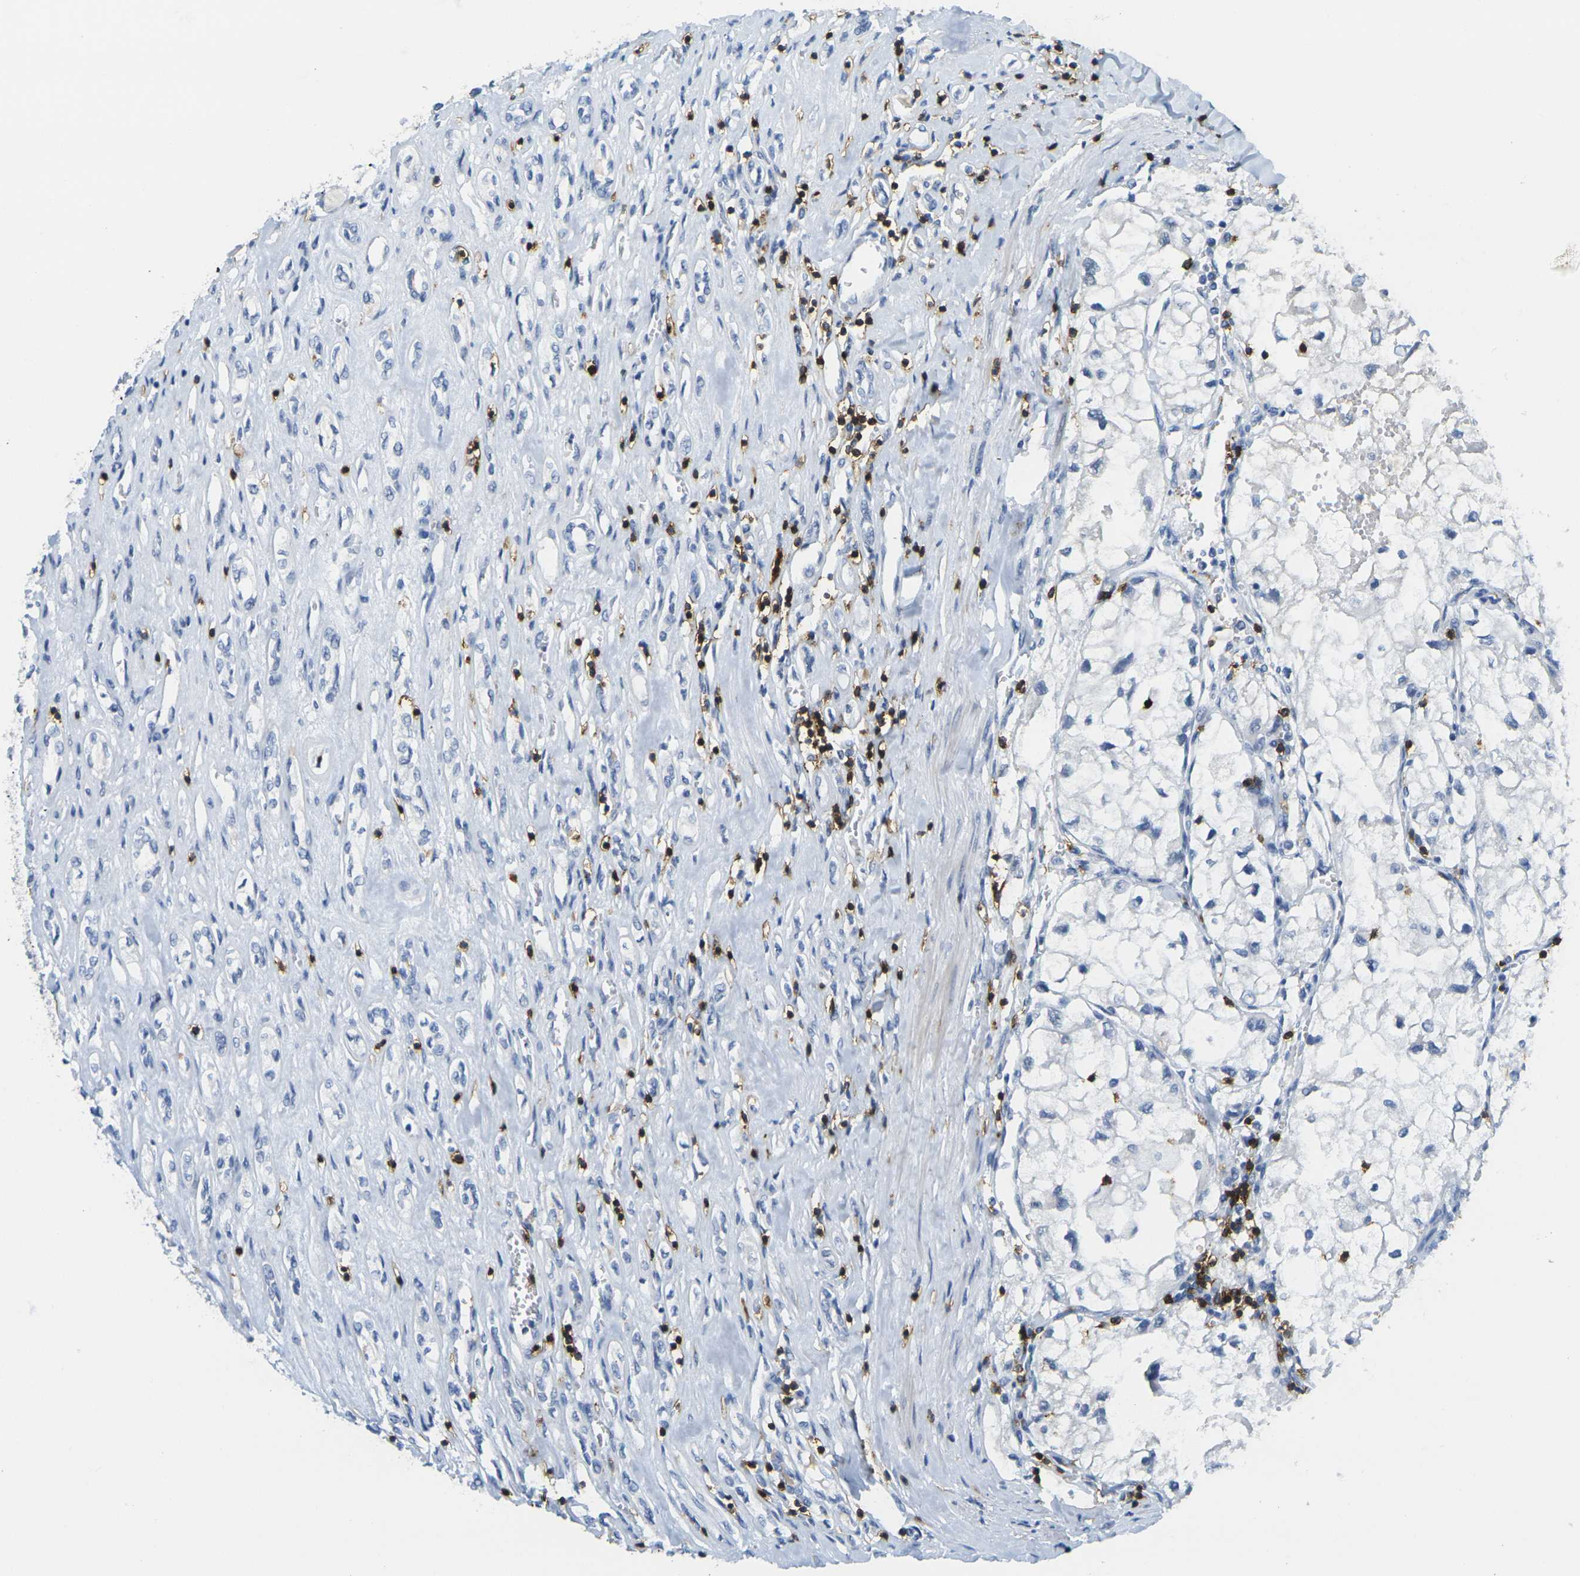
{"staining": {"intensity": "negative", "quantity": "none", "location": "none"}, "tissue": "renal cancer", "cell_type": "Tumor cells", "image_type": "cancer", "snomed": [{"axis": "morphology", "description": "Adenocarcinoma, NOS"}, {"axis": "topography", "description": "Kidney"}], "caption": "There is no significant staining in tumor cells of adenocarcinoma (renal).", "gene": "CD3D", "patient": {"sex": "female", "age": 70}}